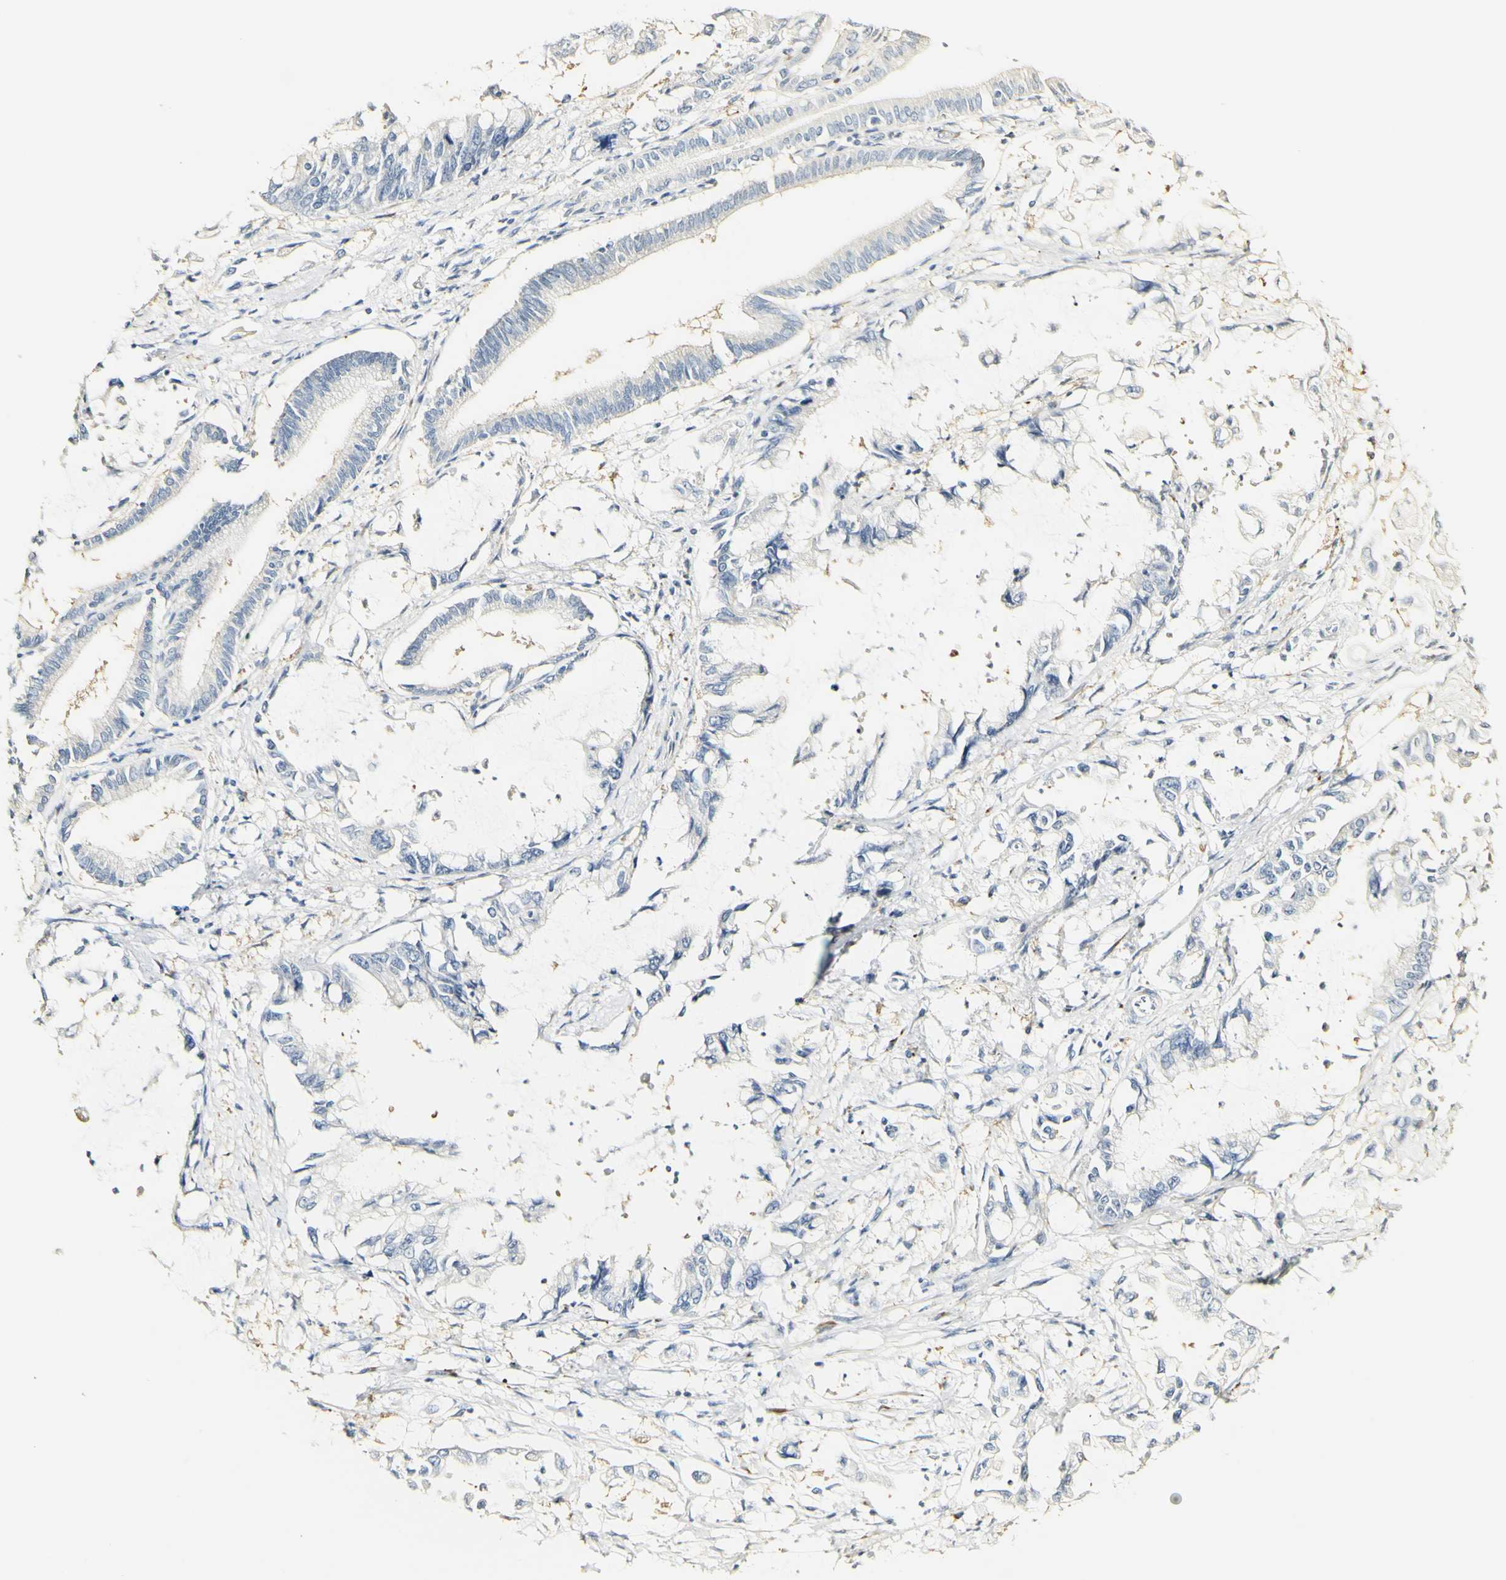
{"staining": {"intensity": "negative", "quantity": "none", "location": "none"}, "tissue": "pancreatic cancer", "cell_type": "Tumor cells", "image_type": "cancer", "snomed": [{"axis": "morphology", "description": "Adenocarcinoma, NOS"}, {"axis": "topography", "description": "Pancreas"}], "caption": "Micrograph shows no significant protein positivity in tumor cells of adenocarcinoma (pancreatic).", "gene": "FMO3", "patient": {"sex": "male", "age": 56}}